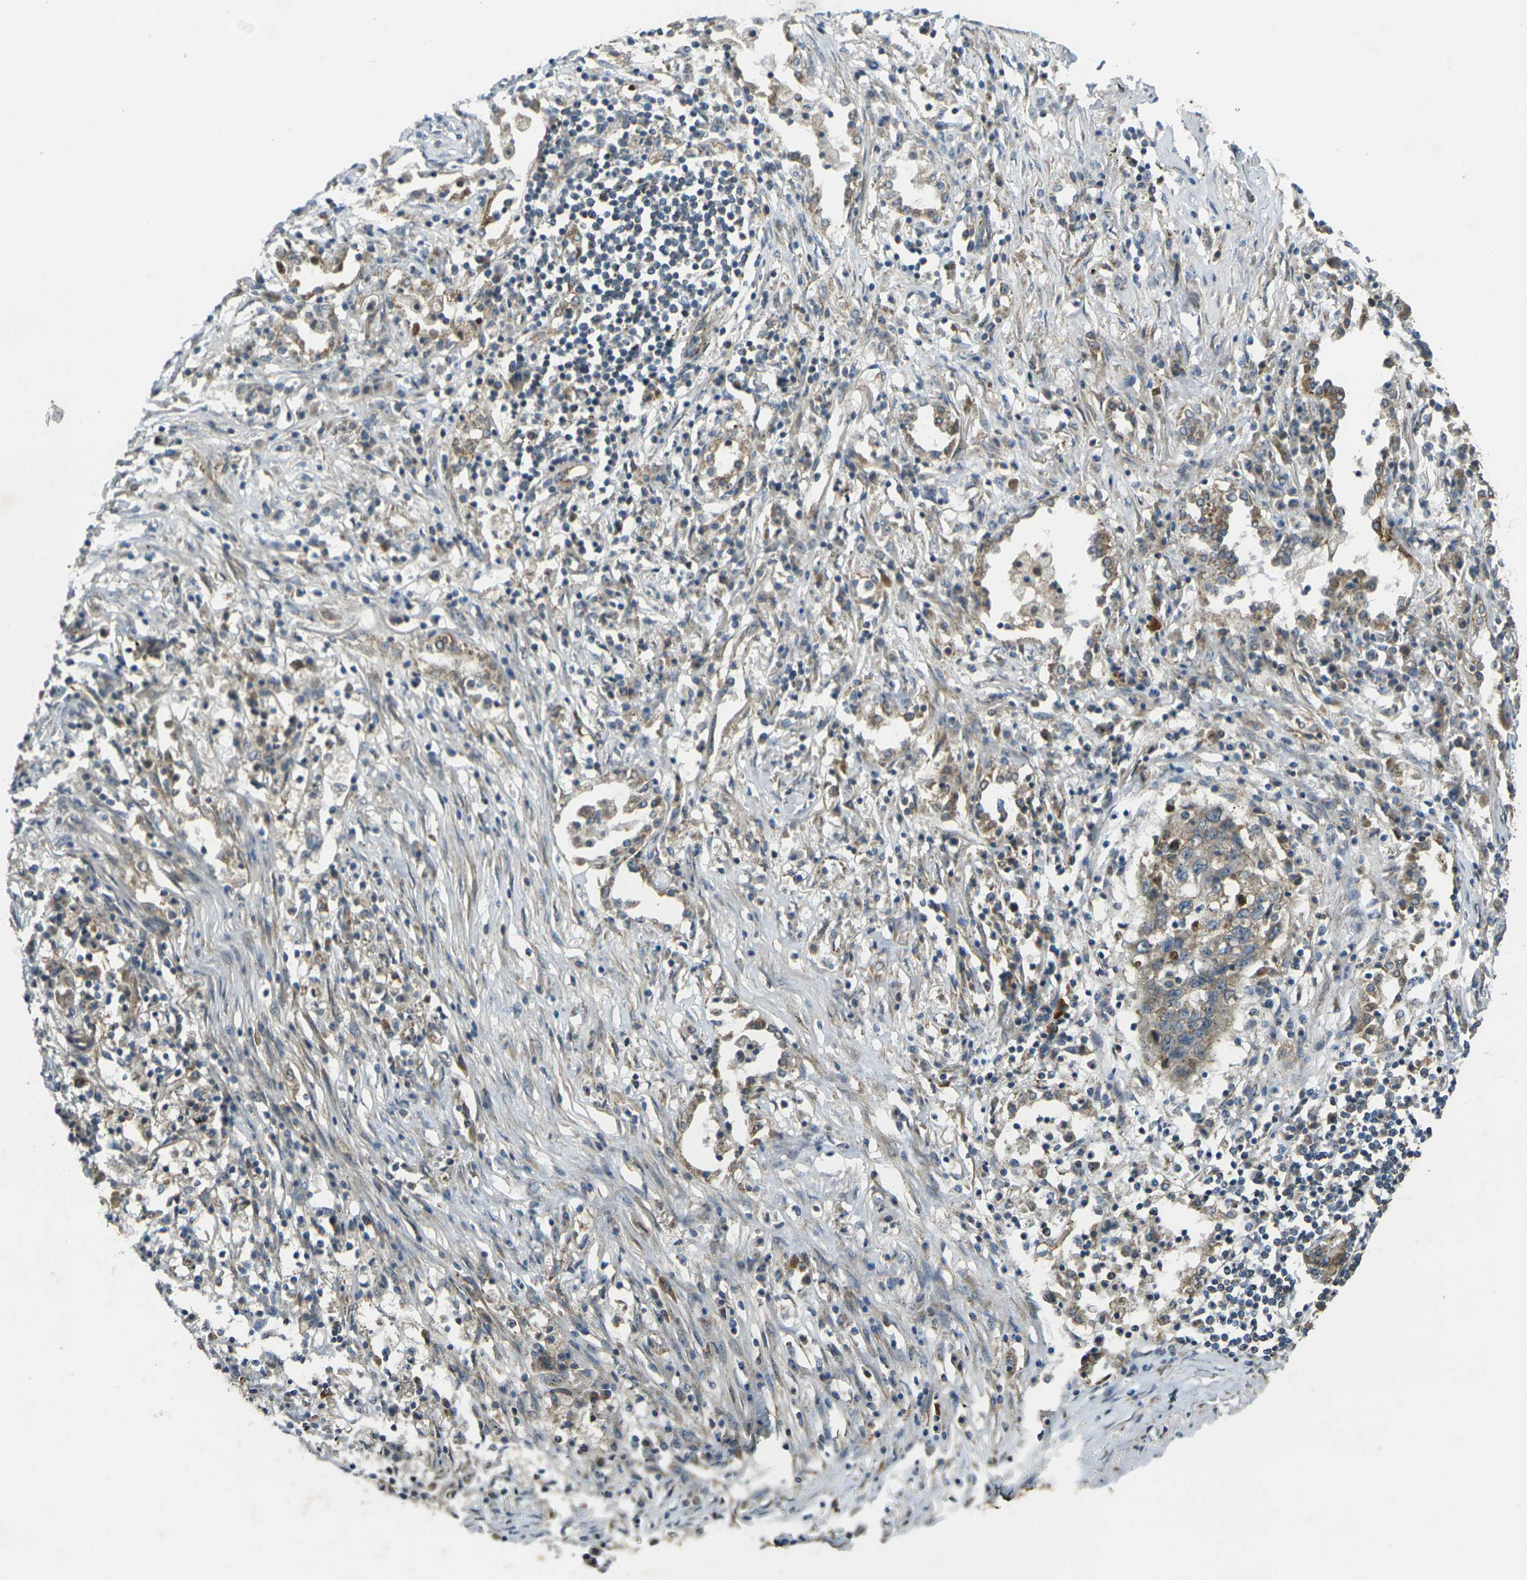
{"staining": {"intensity": "moderate", "quantity": ">75%", "location": "cytoplasmic/membranous"}, "tissue": "lung cancer", "cell_type": "Tumor cells", "image_type": "cancer", "snomed": [{"axis": "morphology", "description": "Squamous cell carcinoma, NOS"}, {"axis": "topography", "description": "Lung"}], "caption": "Human squamous cell carcinoma (lung) stained with a protein marker displays moderate staining in tumor cells.", "gene": "IGF1R", "patient": {"sex": "female", "age": 63}}